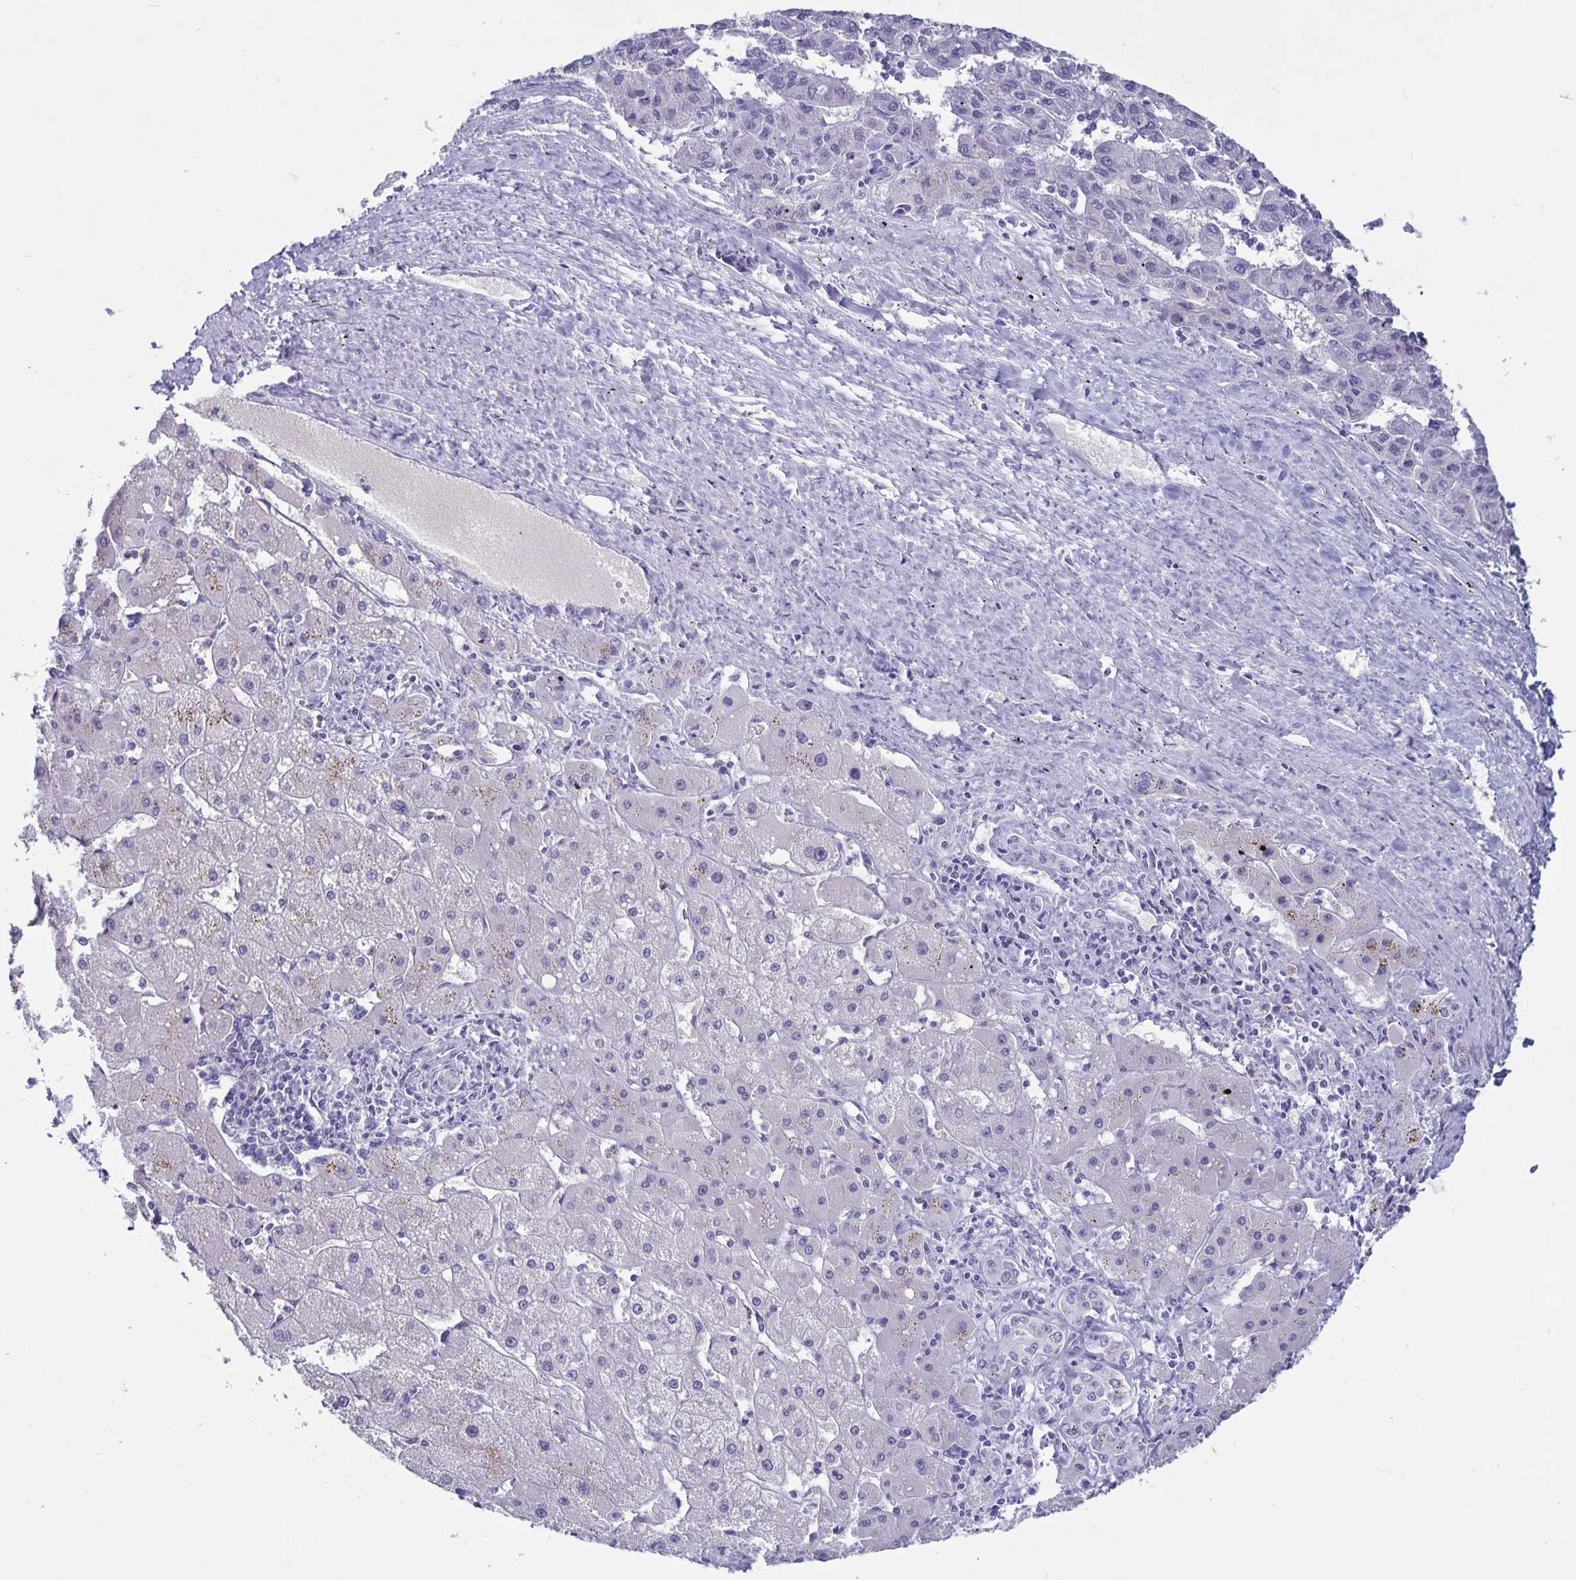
{"staining": {"intensity": "negative", "quantity": "none", "location": "none"}, "tissue": "liver cancer", "cell_type": "Tumor cells", "image_type": "cancer", "snomed": [{"axis": "morphology", "description": "Carcinoma, Hepatocellular, NOS"}, {"axis": "topography", "description": "Liver"}], "caption": "Immunohistochemical staining of liver cancer demonstrates no significant positivity in tumor cells.", "gene": "BPIFA3", "patient": {"sex": "female", "age": 82}}